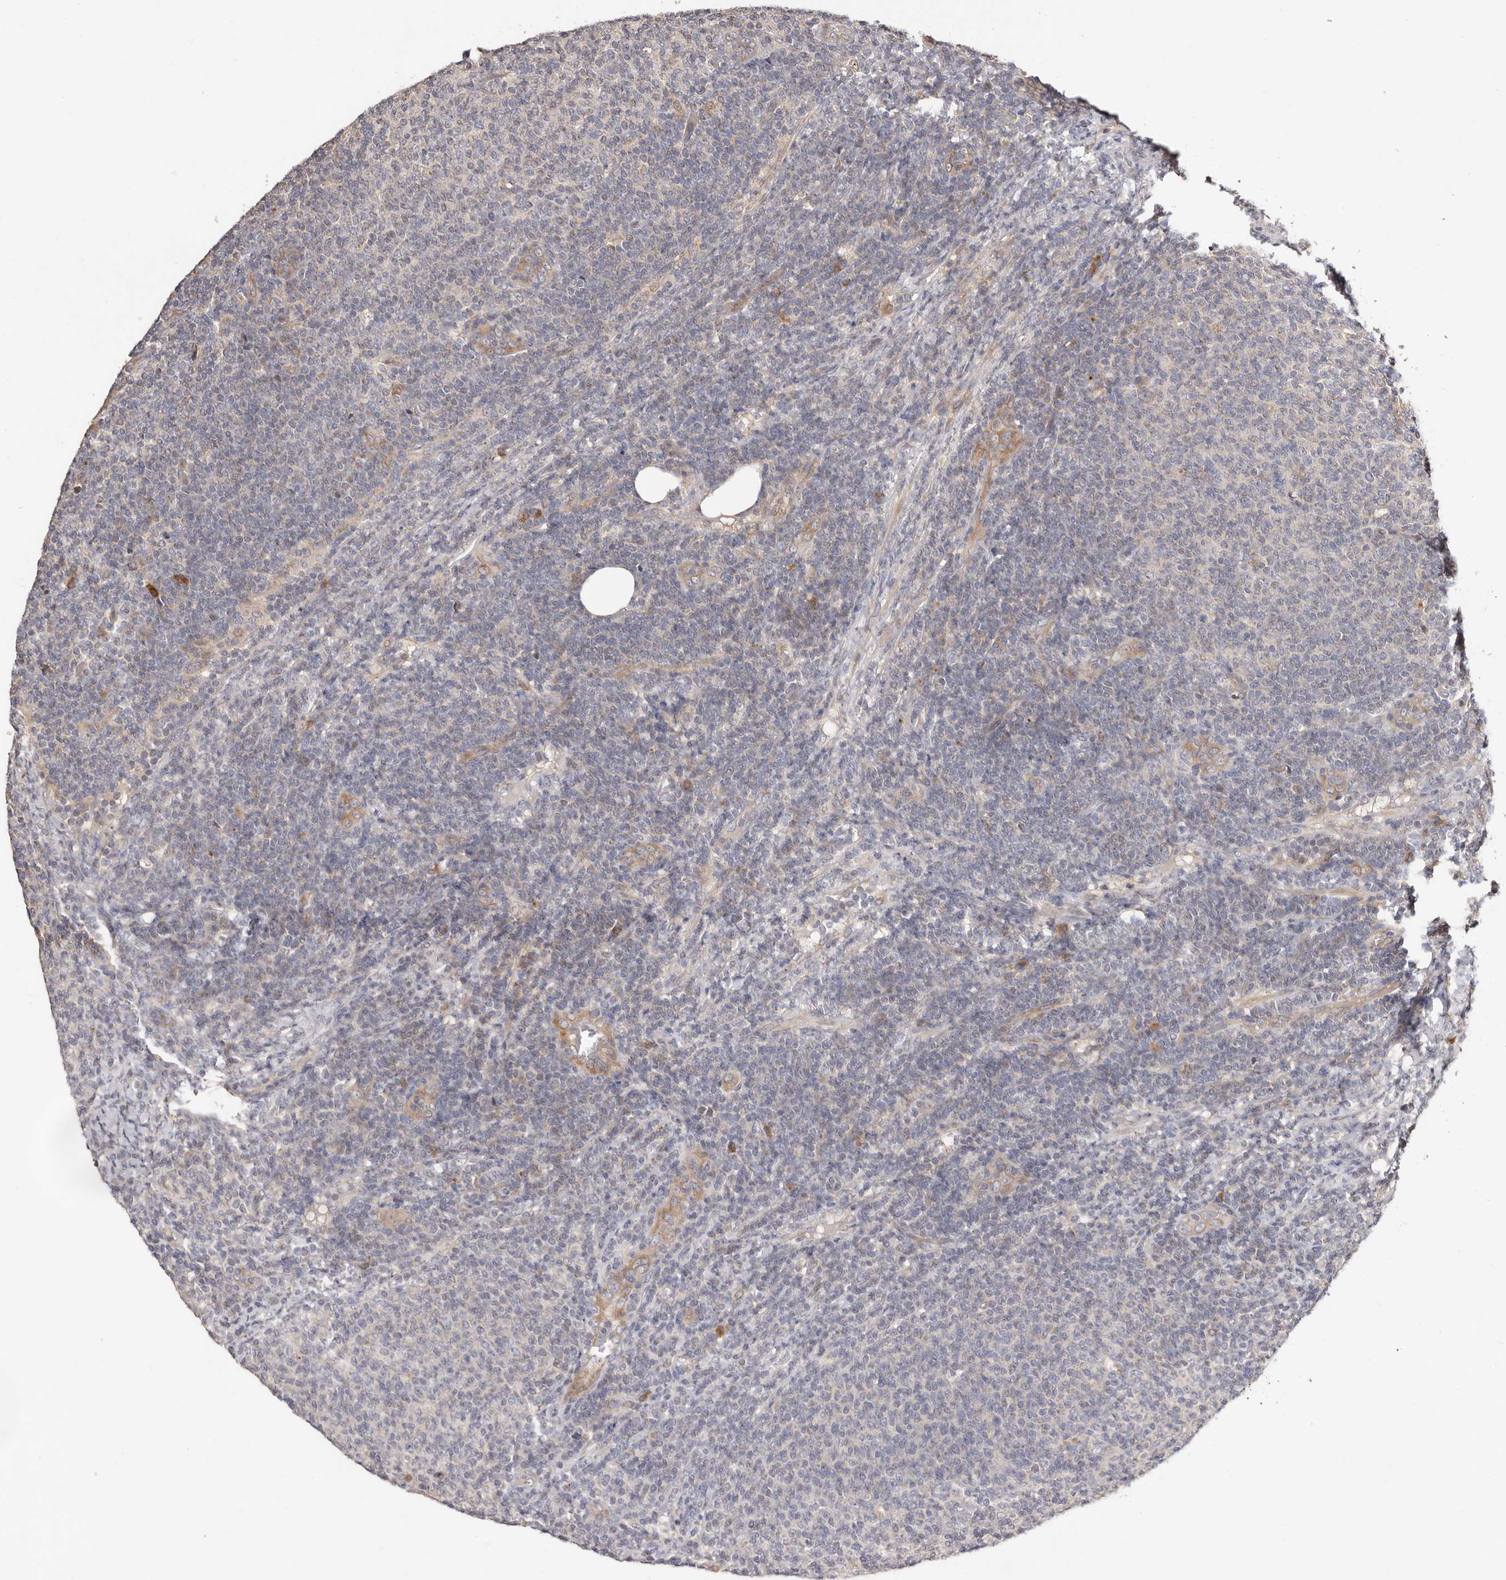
{"staining": {"intensity": "negative", "quantity": "none", "location": "none"}, "tissue": "lymphoma", "cell_type": "Tumor cells", "image_type": "cancer", "snomed": [{"axis": "morphology", "description": "Malignant lymphoma, non-Hodgkin's type, Low grade"}, {"axis": "topography", "description": "Lymph node"}], "caption": "High magnification brightfield microscopy of malignant lymphoma, non-Hodgkin's type (low-grade) stained with DAB (brown) and counterstained with hematoxylin (blue): tumor cells show no significant expression.", "gene": "USP33", "patient": {"sex": "male", "age": 66}}